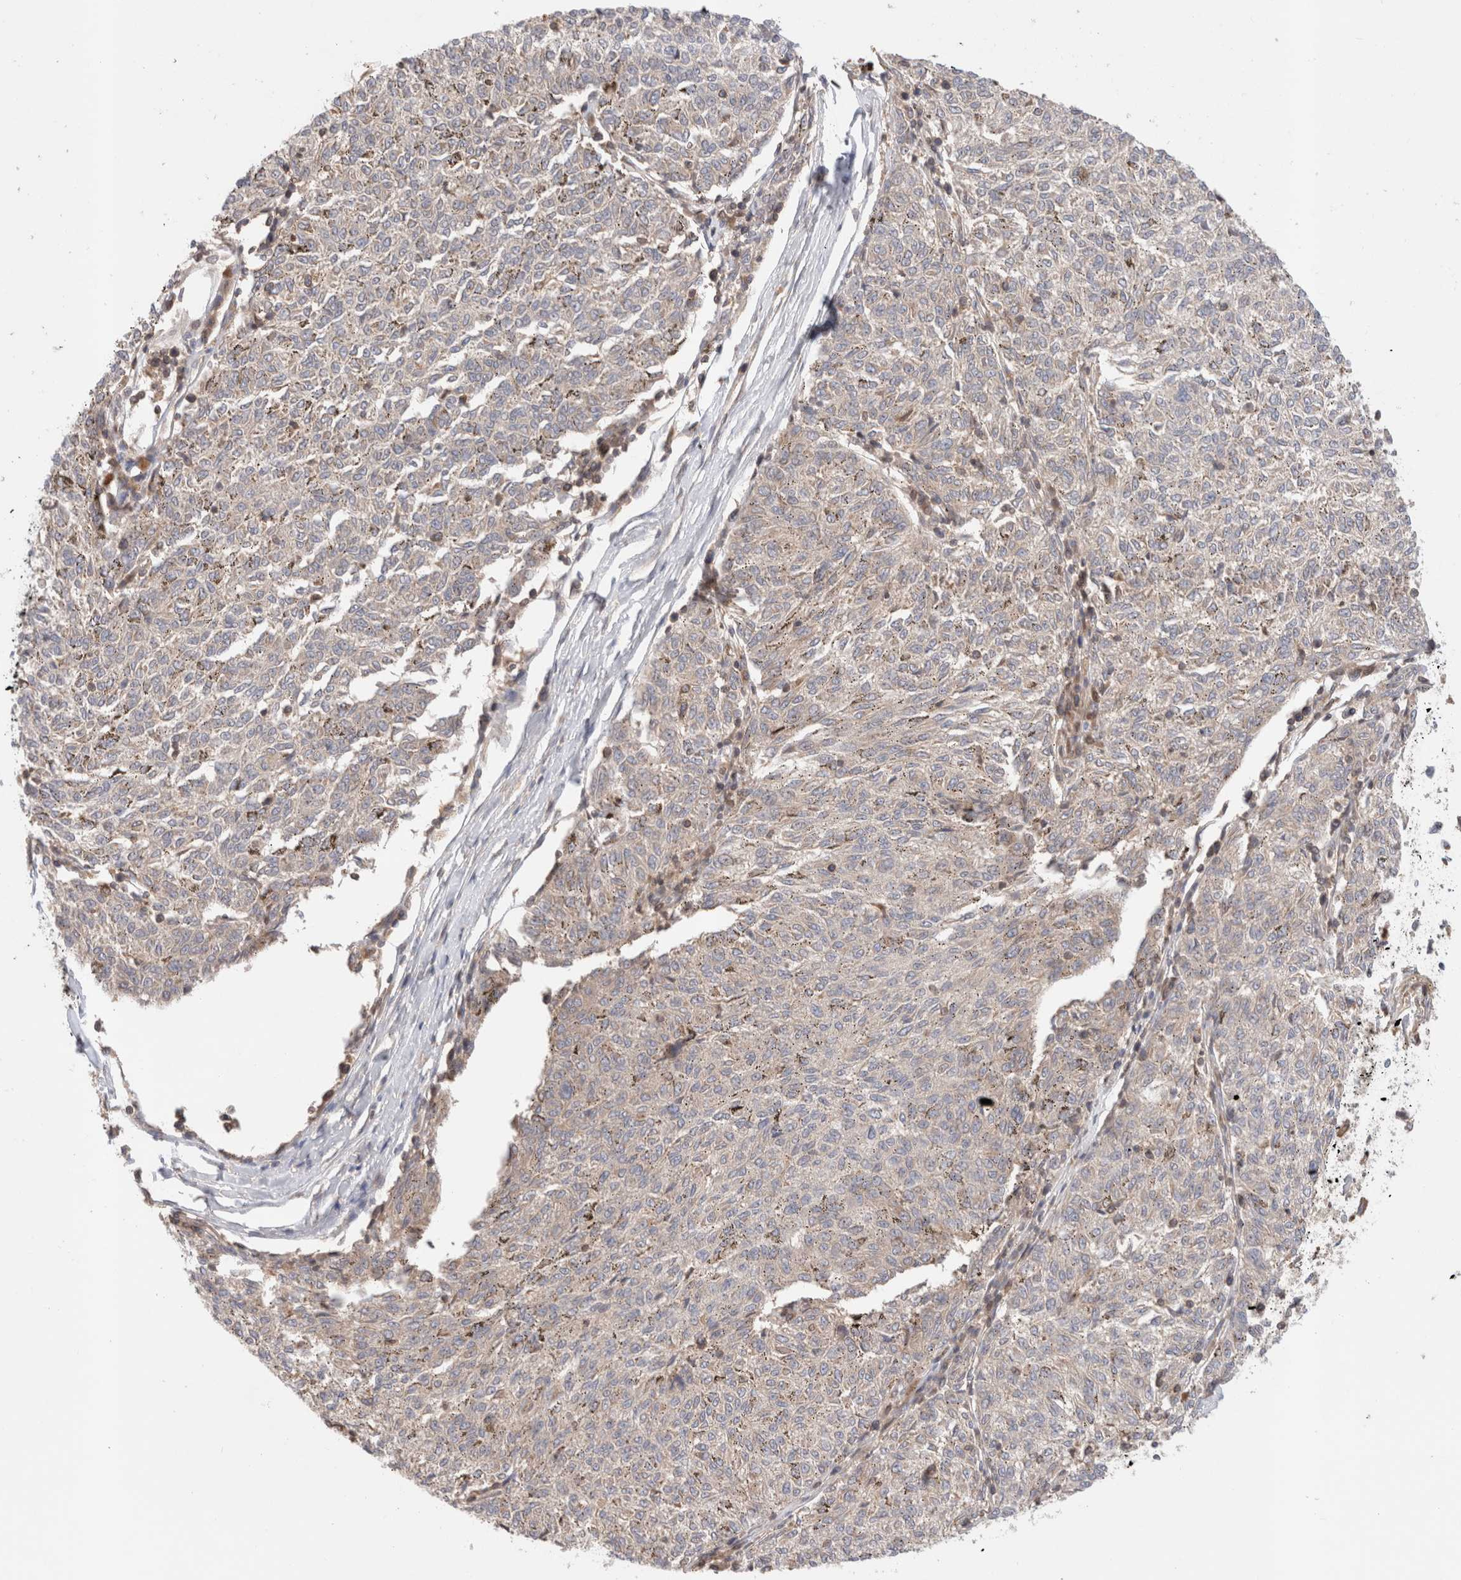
{"staining": {"intensity": "negative", "quantity": "none", "location": "none"}, "tissue": "melanoma", "cell_type": "Tumor cells", "image_type": "cancer", "snomed": [{"axis": "morphology", "description": "Malignant melanoma, NOS"}, {"axis": "topography", "description": "Skin"}], "caption": "Immunohistochemical staining of melanoma reveals no significant staining in tumor cells. (Brightfield microscopy of DAB IHC at high magnification).", "gene": "SIKE1", "patient": {"sex": "female", "age": 72}}